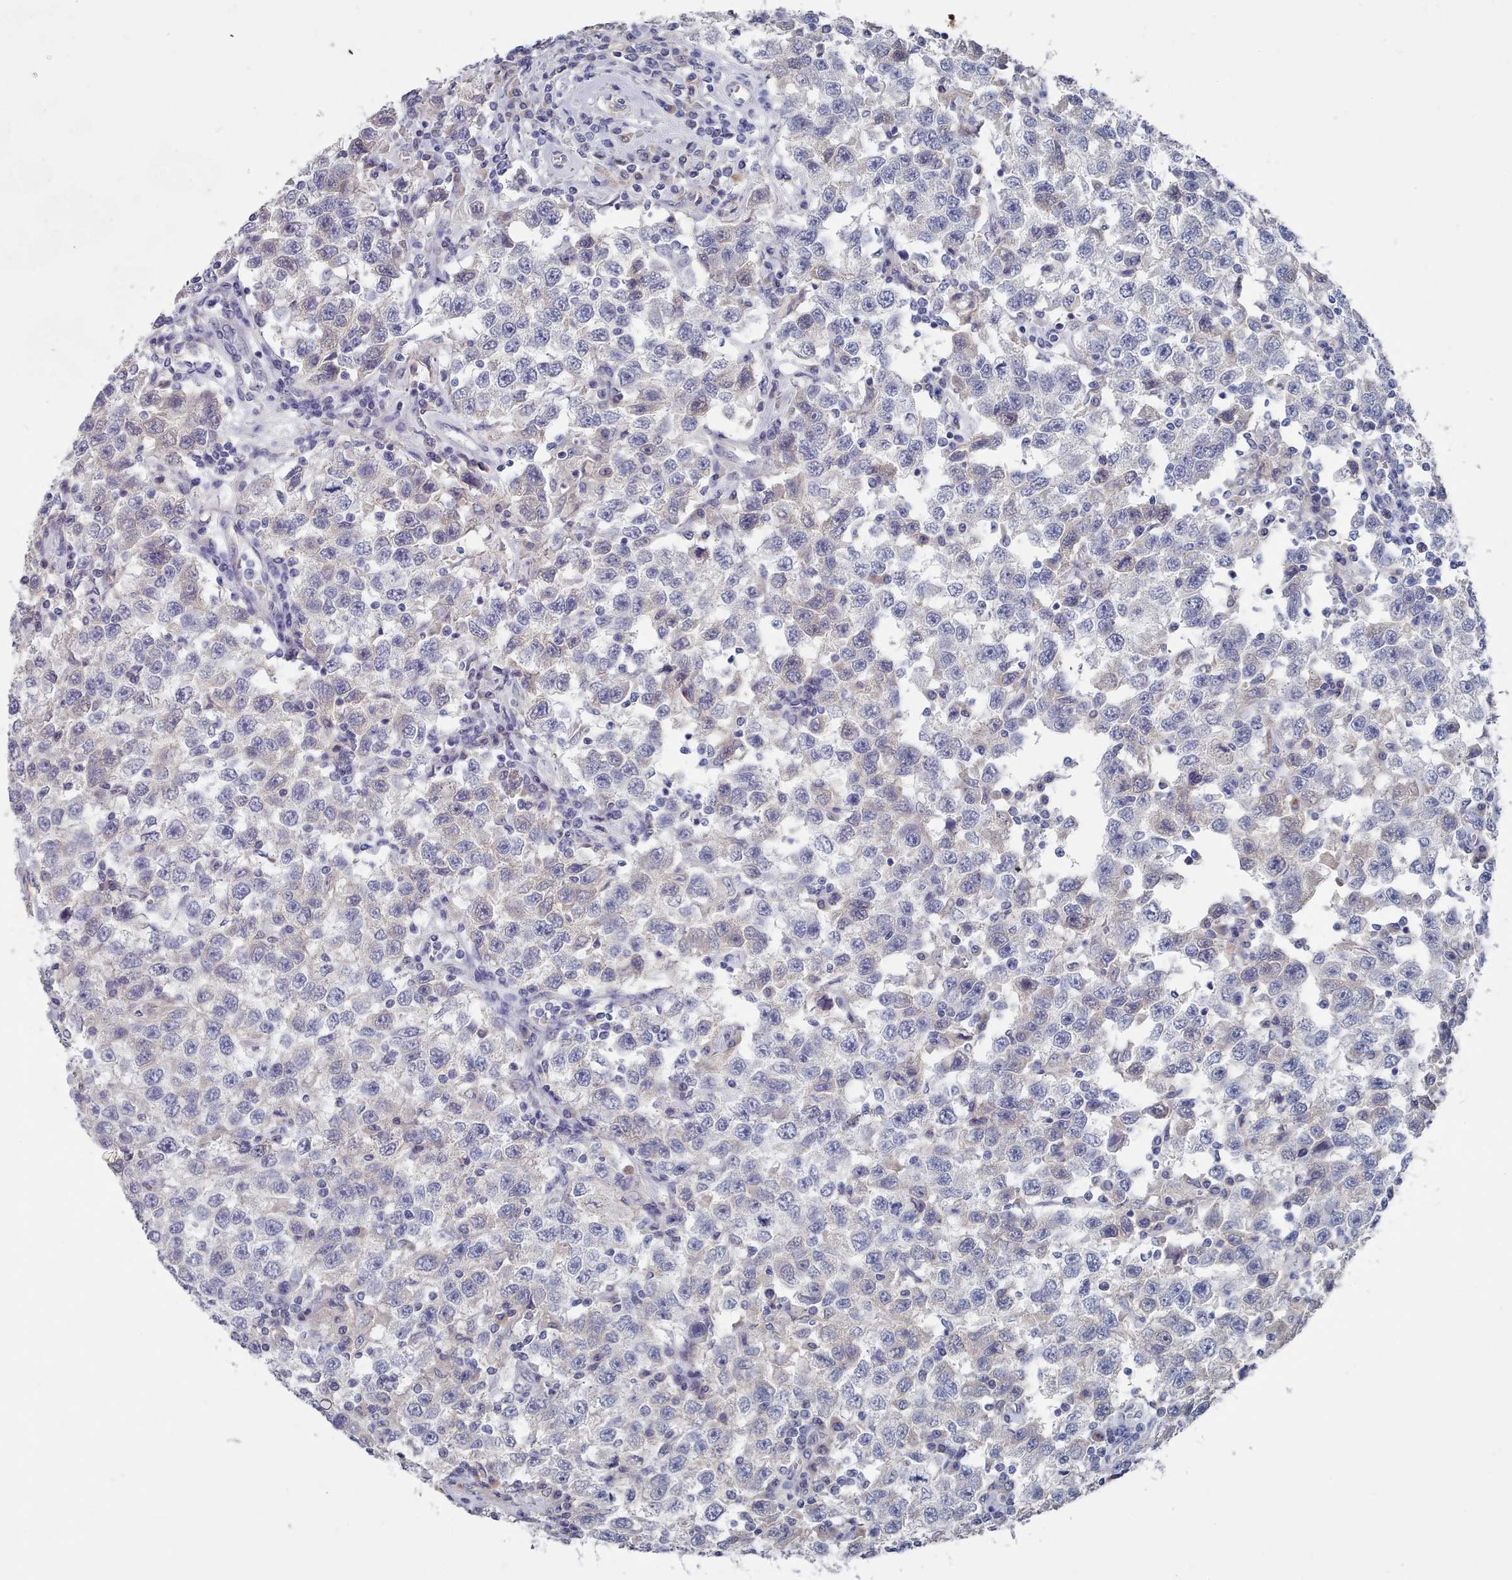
{"staining": {"intensity": "negative", "quantity": "none", "location": "none"}, "tissue": "testis cancer", "cell_type": "Tumor cells", "image_type": "cancer", "snomed": [{"axis": "morphology", "description": "Seminoma, NOS"}, {"axis": "topography", "description": "Testis"}], "caption": "Protein analysis of seminoma (testis) reveals no significant positivity in tumor cells.", "gene": "ACAD11", "patient": {"sex": "male", "age": 41}}